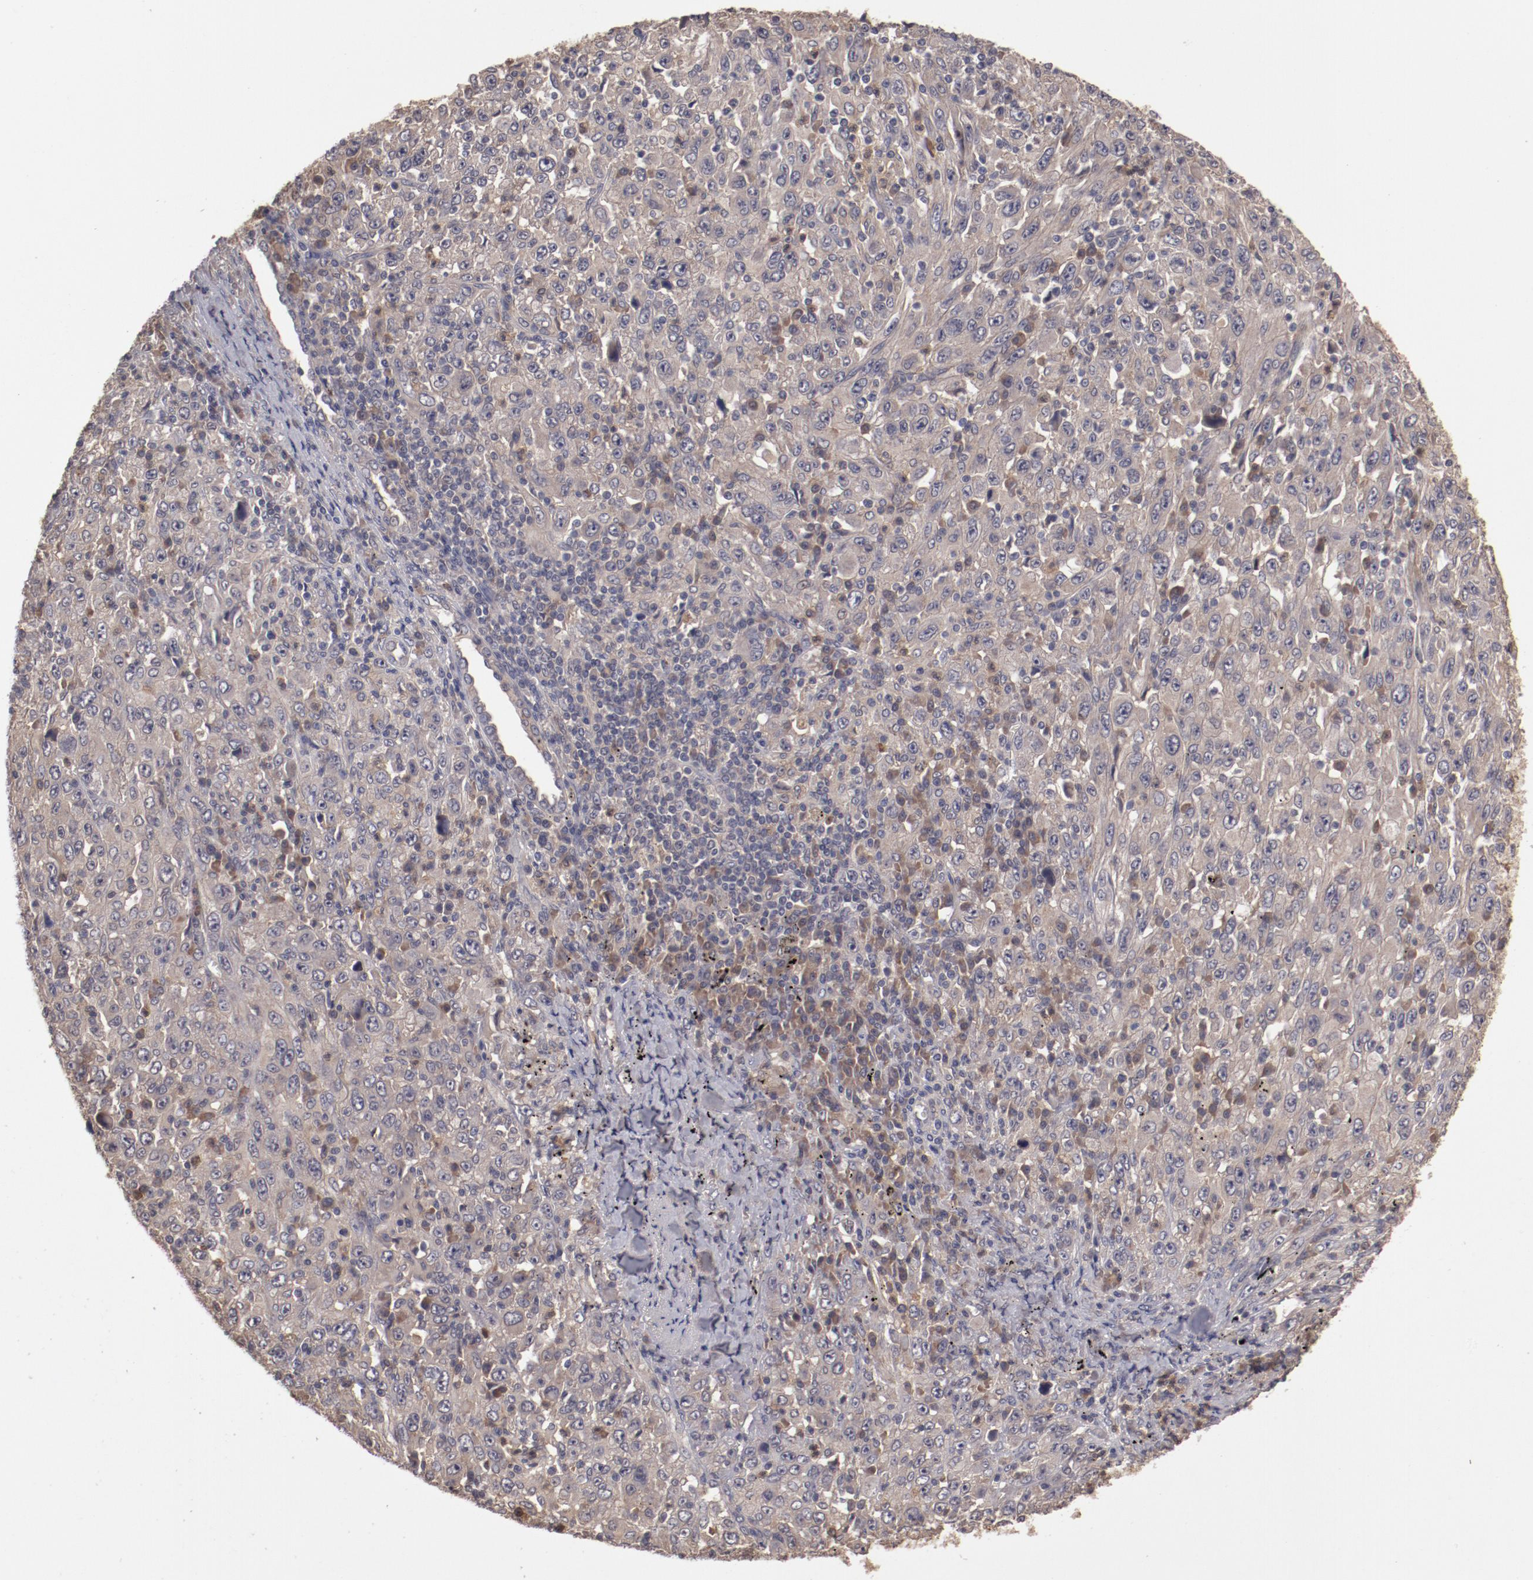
{"staining": {"intensity": "weak", "quantity": "<25%", "location": "cytoplasmic/membranous"}, "tissue": "melanoma", "cell_type": "Tumor cells", "image_type": "cancer", "snomed": [{"axis": "morphology", "description": "Malignant melanoma, Metastatic site"}, {"axis": "topography", "description": "Skin"}], "caption": "DAB (3,3'-diaminobenzidine) immunohistochemical staining of malignant melanoma (metastatic site) demonstrates no significant staining in tumor cells. (DAB (3,3'-diaminobenzidine) immunohistochemistry, high magnification).", "gene": "CP", "patient": {"sex": "female", "age": 56}}